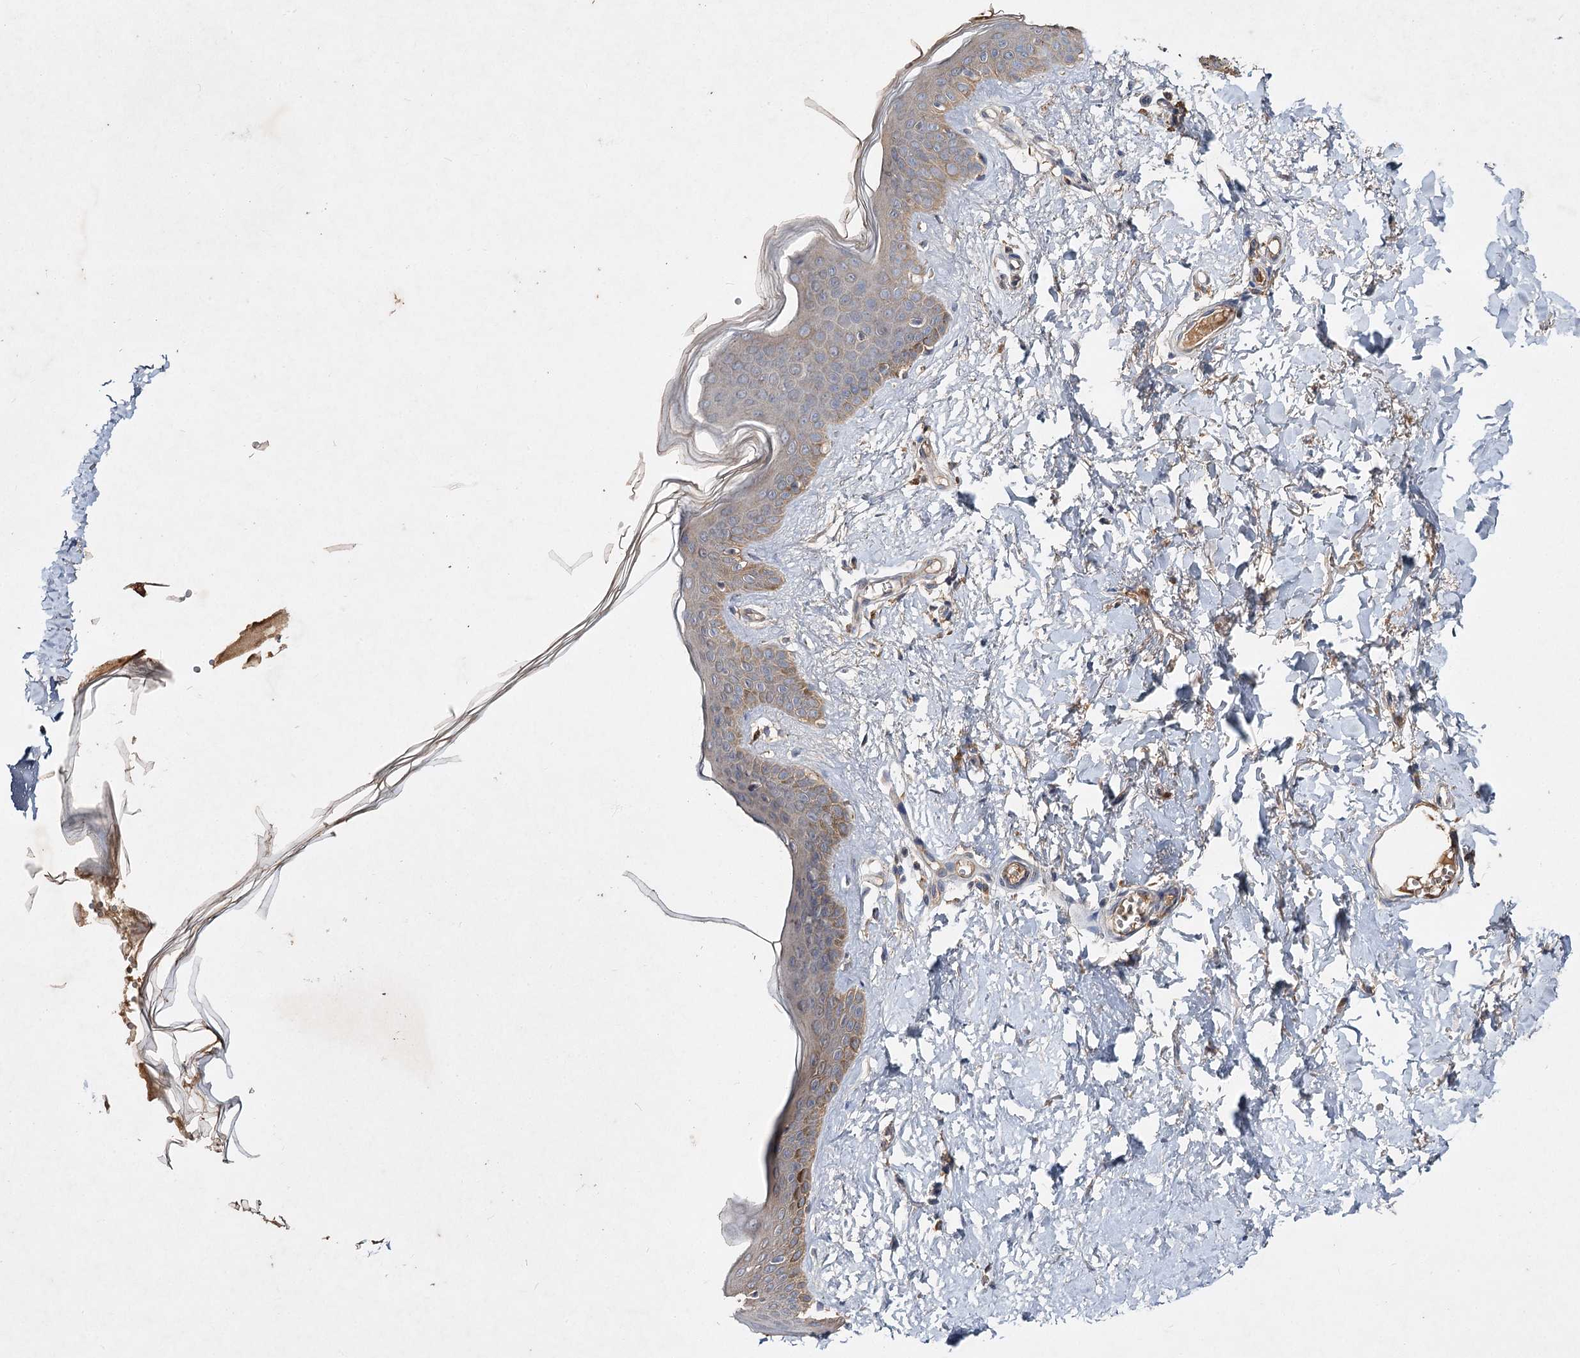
{"staining": {"intensity": "weak", "quantity": ">75%", "location": "cytoplasmic/membranous"}, "tissue": "skin", "cell_type": "Fibroblasts", "image_type": "normal", "snomed": [{"axis": "morphology", "description": "Normal tissue, NOS"}, {"axis": "topography", "description": "Skin"}], "caption": "IHC (DAB) staining of unremarkable human skin reveals weak cytoplasmic/membranous protein staining in about >75% of fibroblasts.", "gene": "MFN1", "patient": {"sex": "female", "age": 46}}